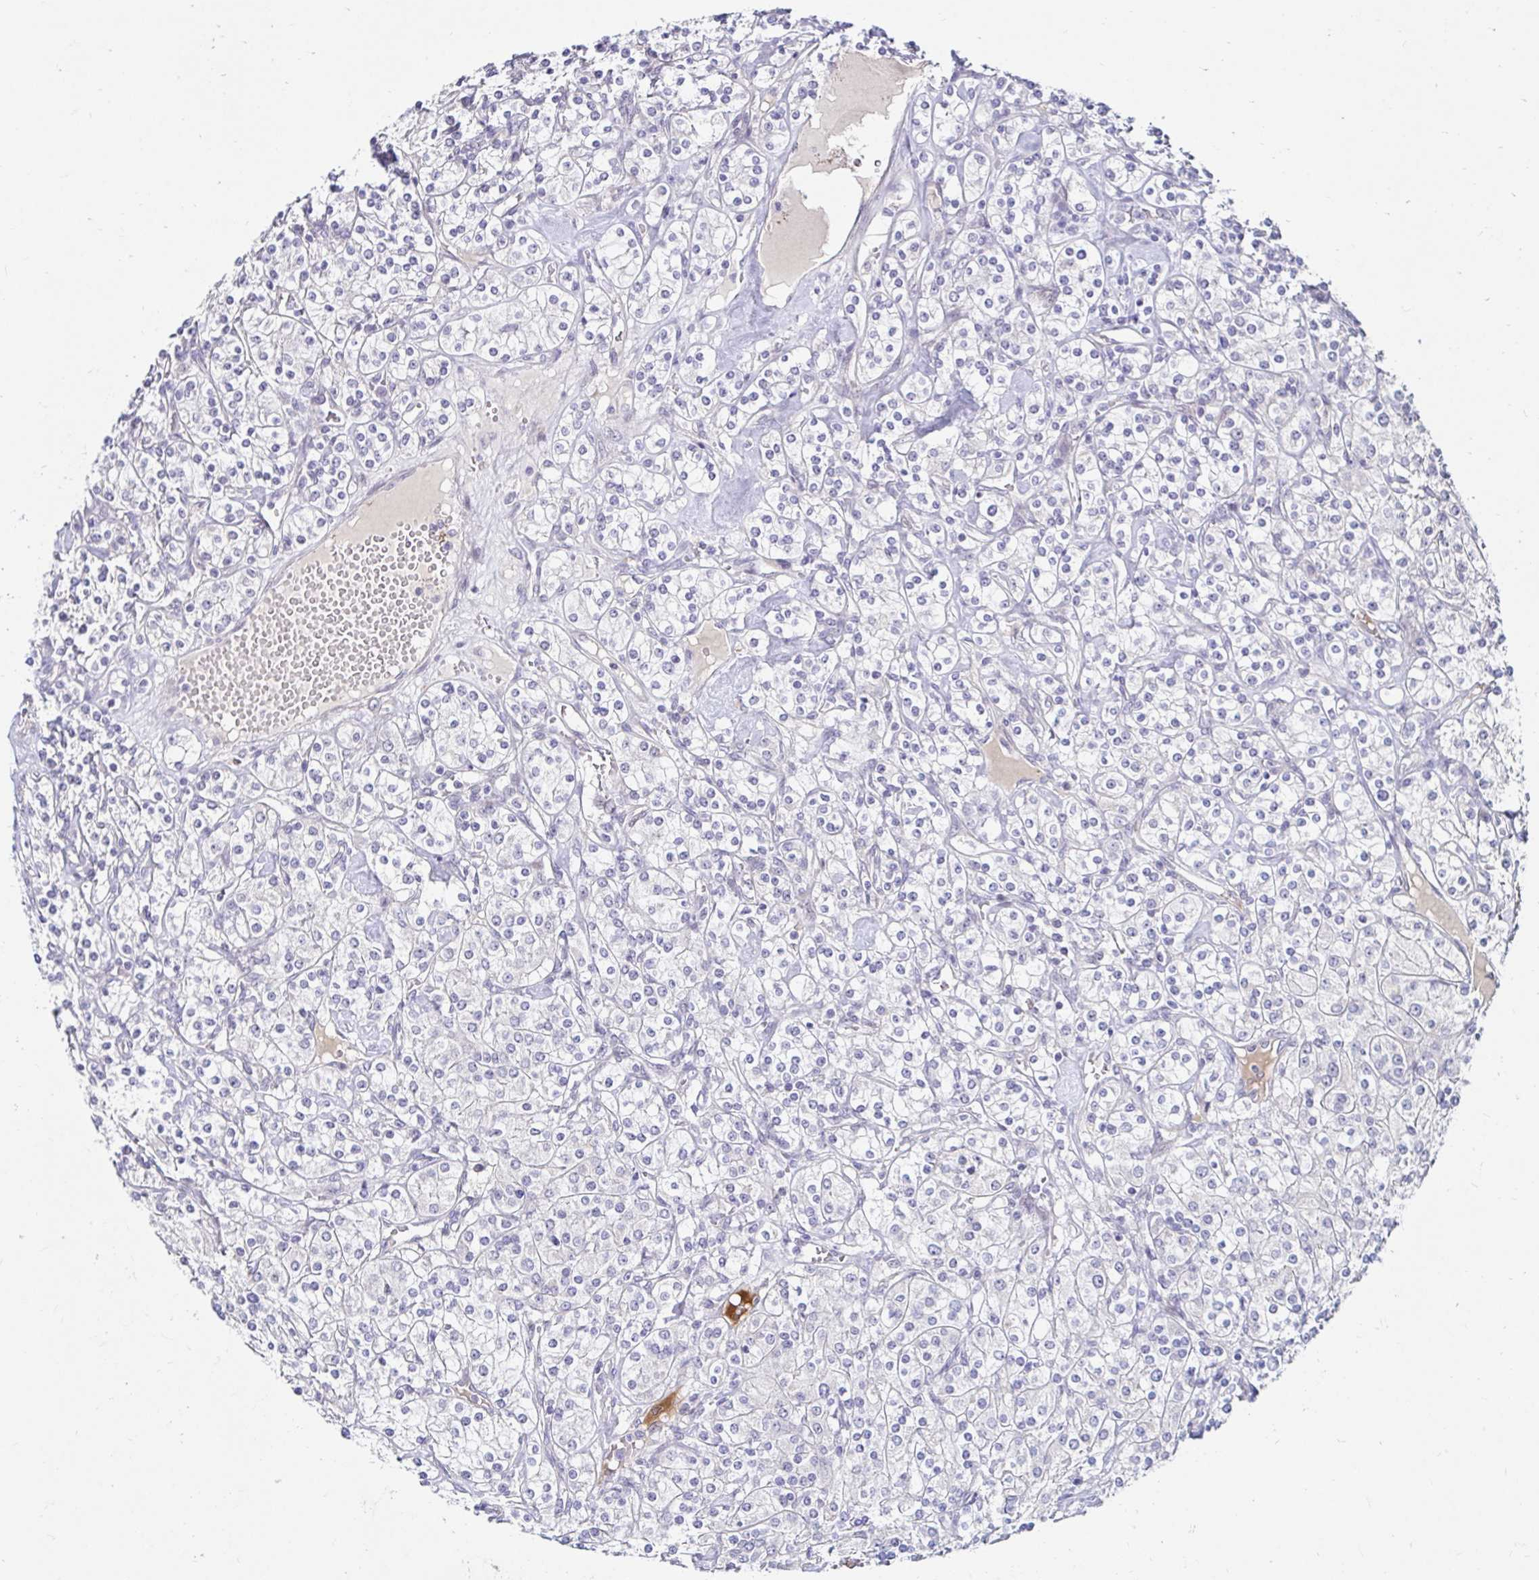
{"staining": {"intensity": "negative", "quantity": "none", "location": "none"}, "tissue": "renal cancer", "cell_type": "Tumor cells", "image_type": "cancer", "snomed": [{"axis": "morphology", "description": "Adenocarcinoma, NOS"}, {"axis": "topography", "description": "Kidney"}], "caption": "Immunohistochemistry (IHC) of human renal cancer (adenocarcinoma) displays no expression in tumor cells.", "gene": "GUCY1A1", "patient": {"sex": "male", "age": 77}}